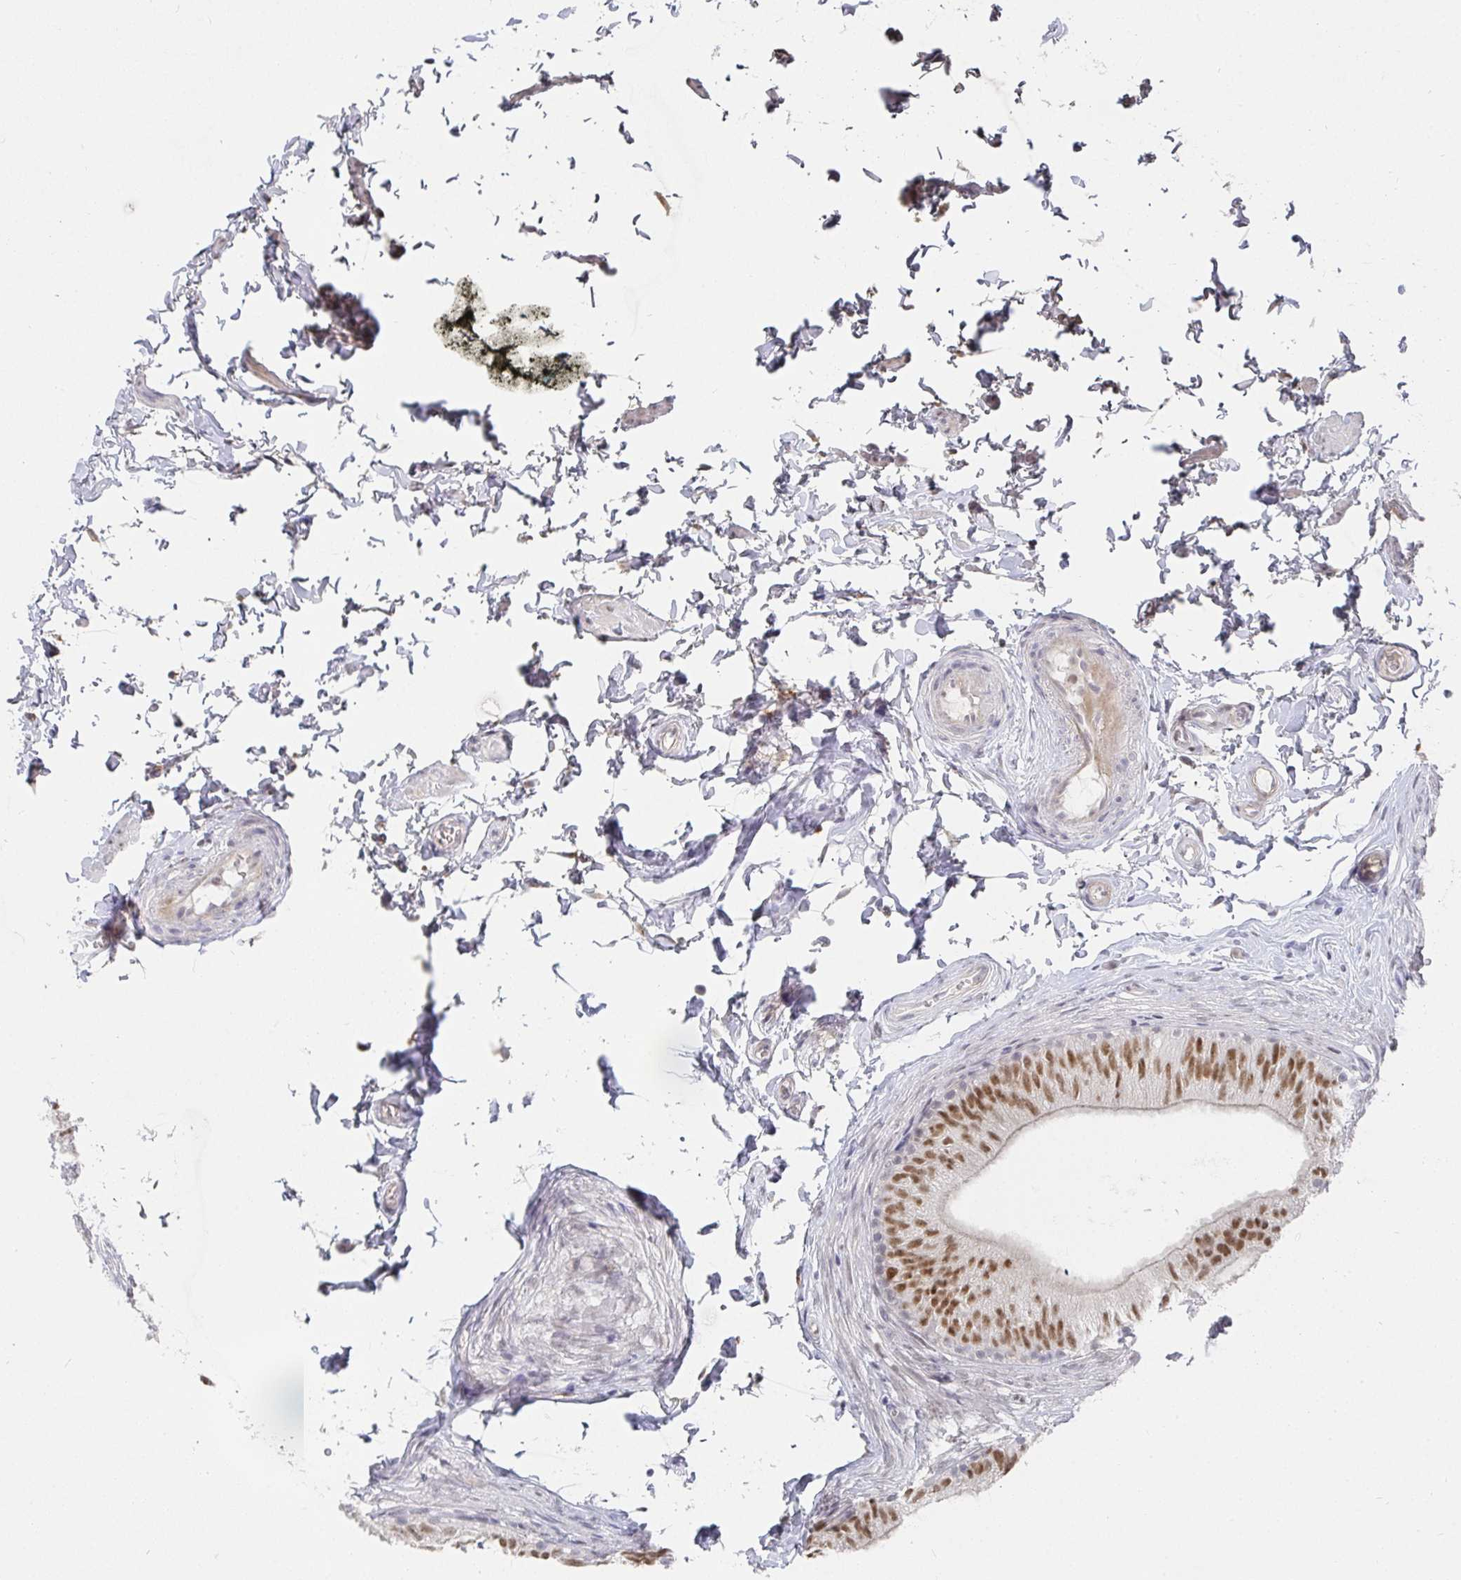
{"staining": {"intensity": "moderate", "quantity": ">75%", "location": "nuclear"}, "tissue": "epididymis", "cell_type": "Glandular cells", "image_type": "normal", "snomed": [{"axis": "morphology", "description": "Normal tissue, NOS"}, {"axis": "topography", "description": "Epididymis, spermatic cord, NOS"}, {"axis": "topography", "description": "Epididymis"}, {"axis": "topography", "description": "Peripheral nerve tissue"}], "caption": "High-power microscopy captured an immunohistochemistry photomicrograph of normal epididymis, revealing moderate nuclear positivity in about >75% of glandular cells. (DAB (3,3'-diaminobenzidine) IHC, brown staining for protein, blue staining for nuclei).", "gene": "RCOR1", "patient": {"sex": "male", "age": 29}}